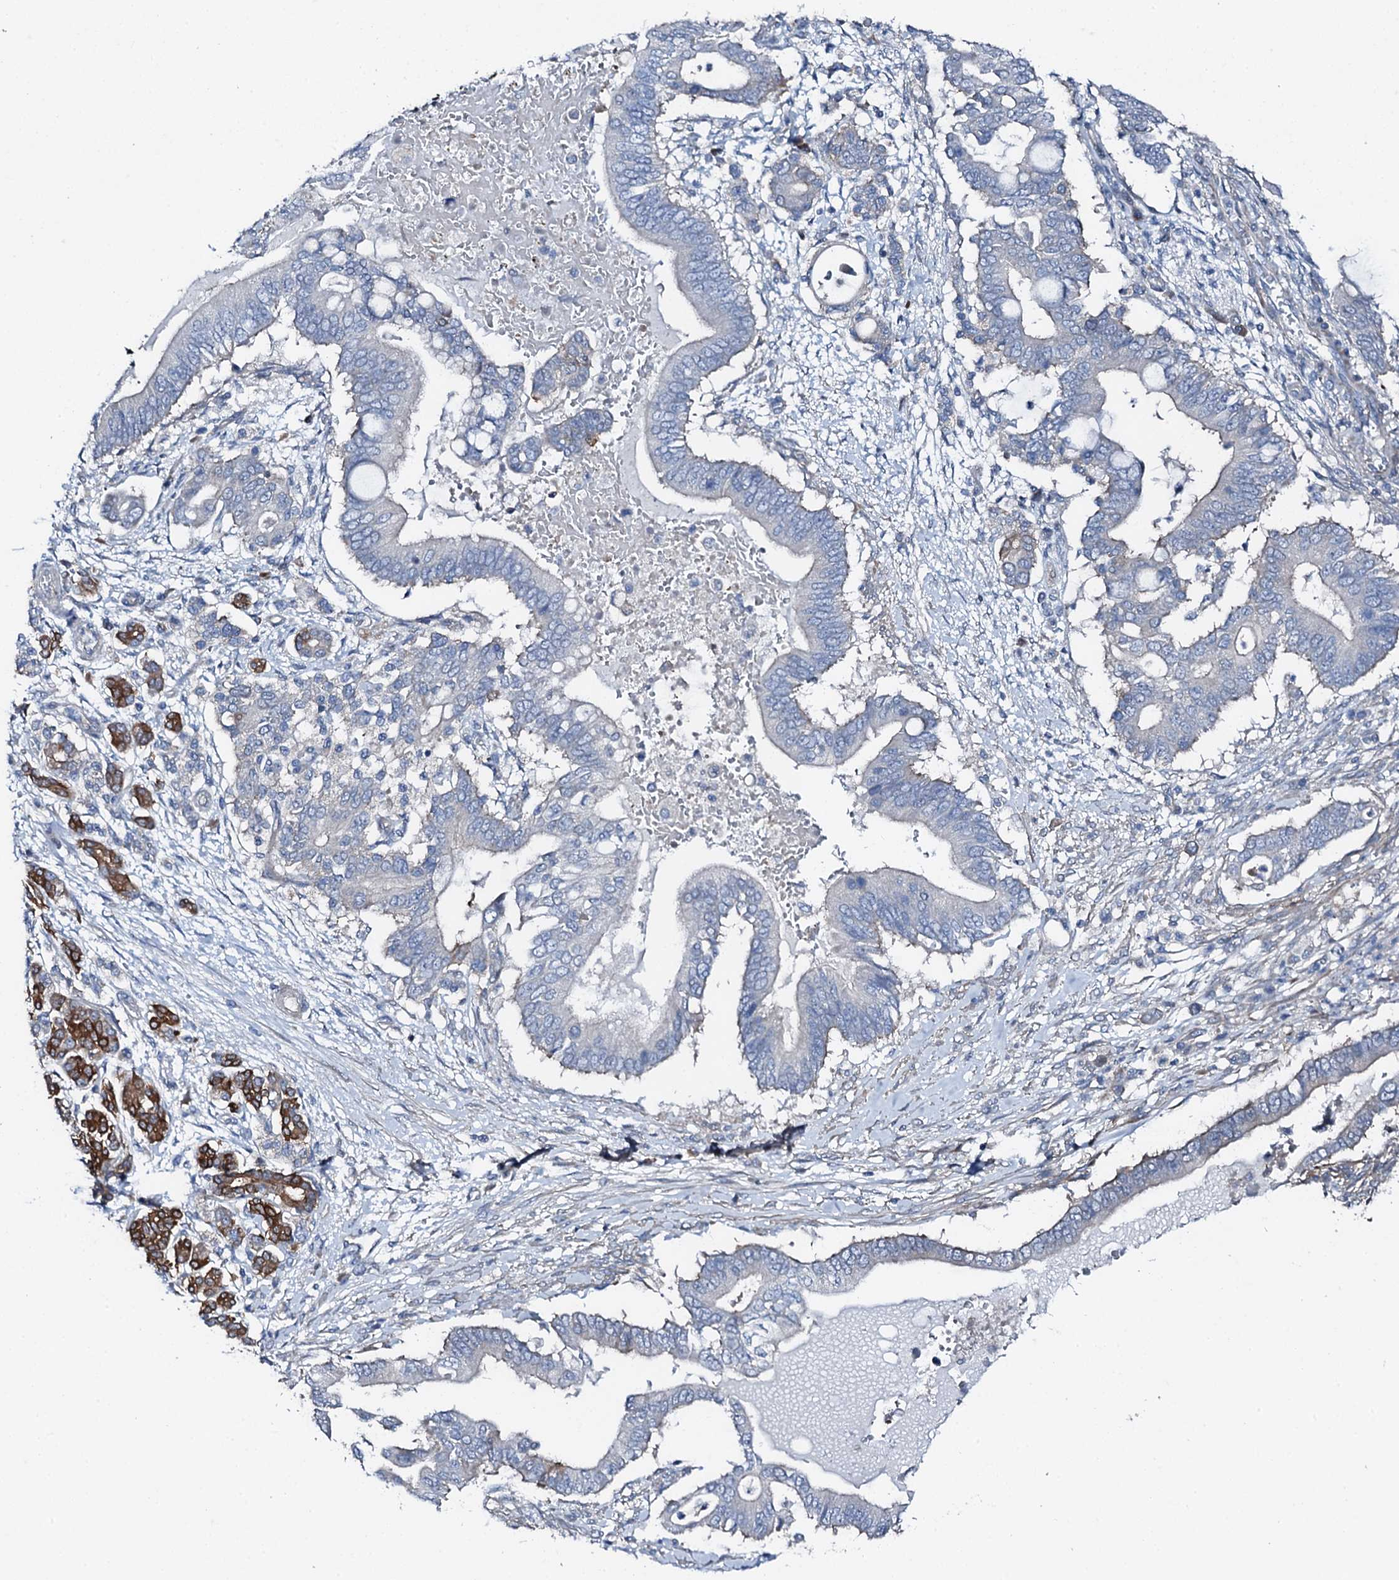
{"staining": {"intensity": "negative", "quantity": "none", "location": "none"}, "tissue": "pancreatic cancer", "cell_type": "Tumor cells", "image_type": "cancer", "snomed": [{"axis": "morphology", "description": "Adenocarcinoma, NOS"}, {"axis": "topography", "description": "Pancreas"}], "caption": "This is a micrograph of IHC staining of pancreatic cancer, which shows no expression in tumor cells.", "gene": "GFOD2", "patient": {"sex": "male", "age": 68}}